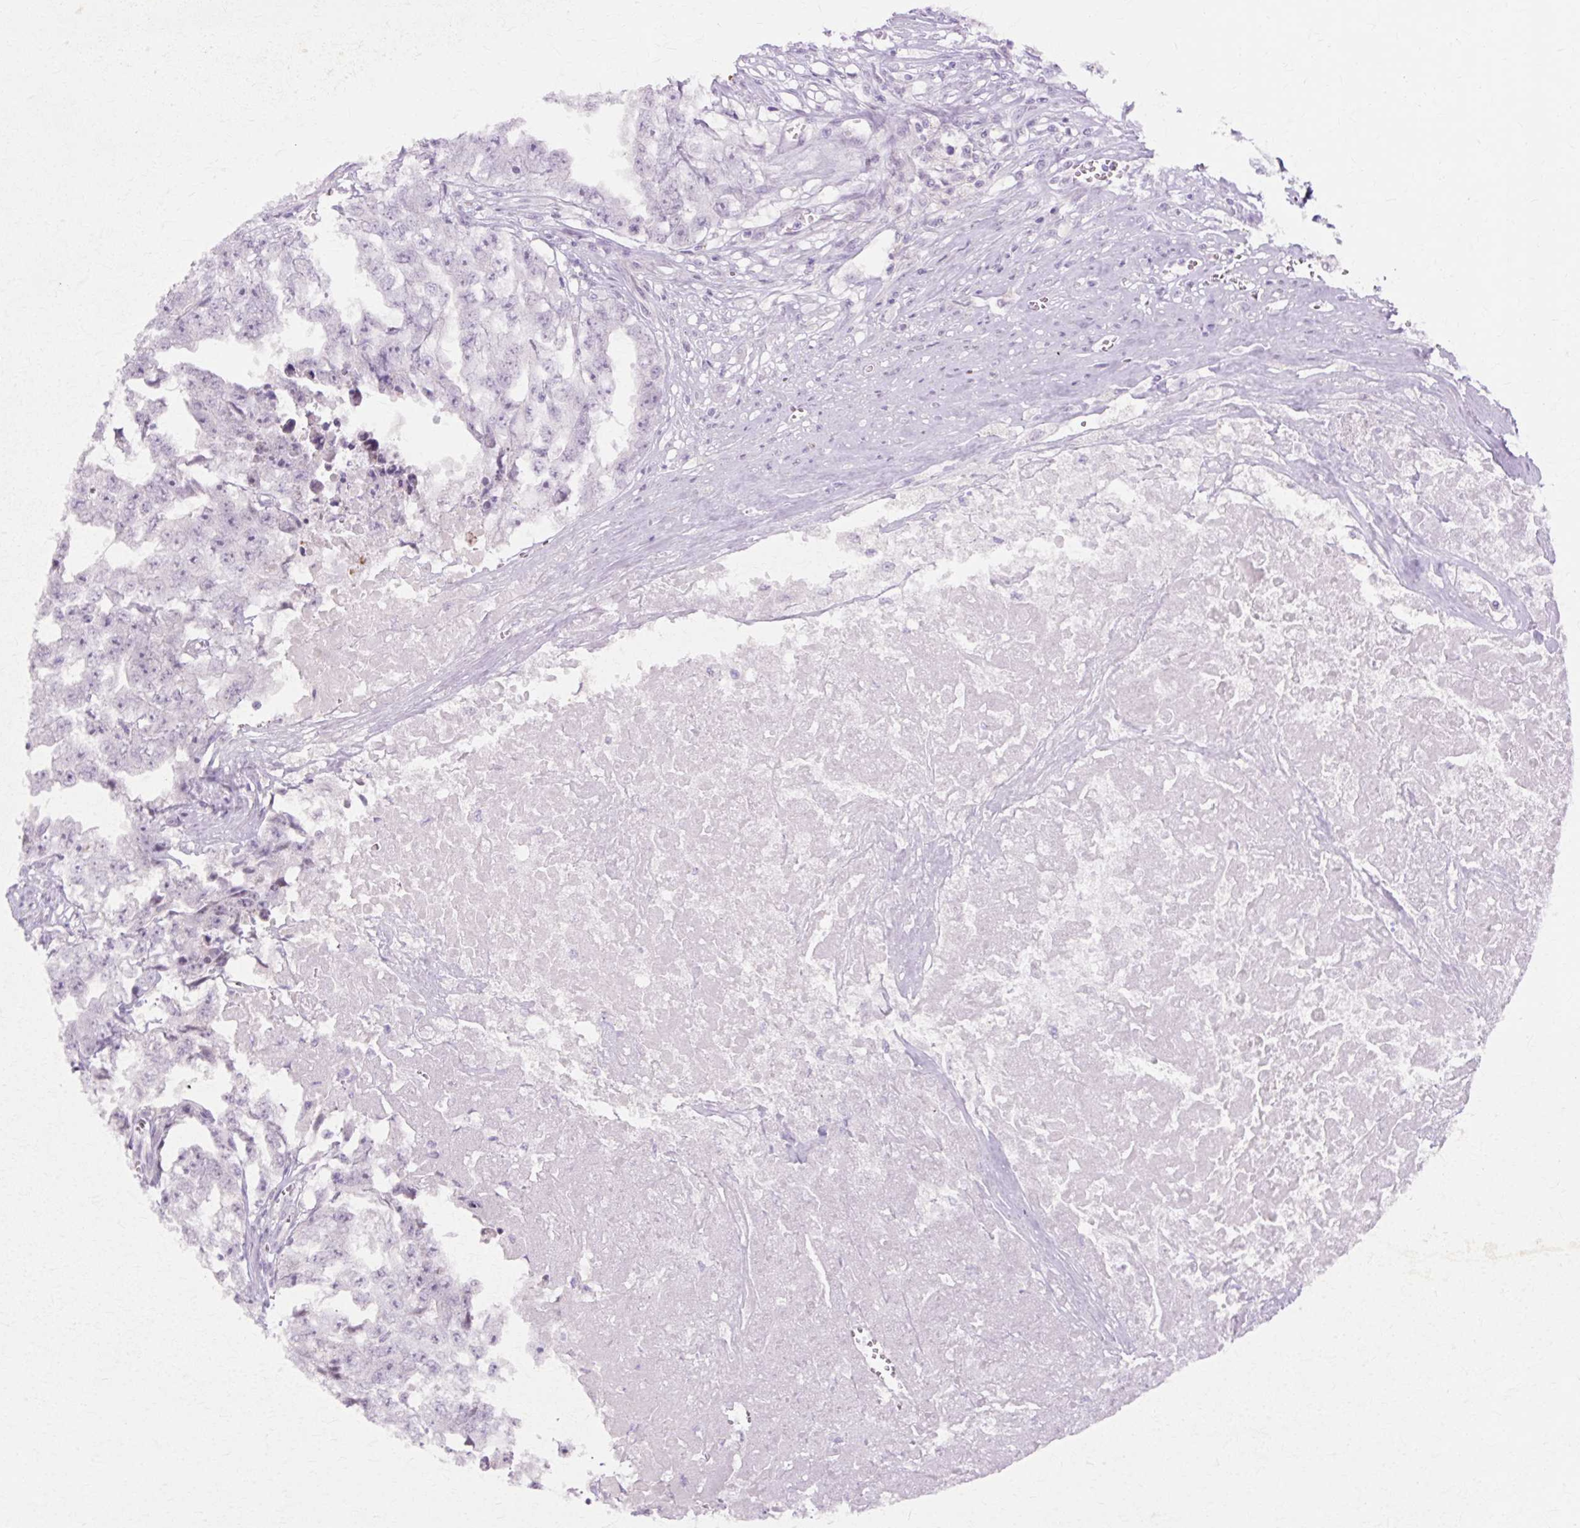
{"staining": {"intensity": "negative", "quantity": "none", "location": "none"}, "tissue": "testis cancer", "cell_type": "Tumor cells", "image_type": "cancer", "snomed": [{"axis": "morphology", "description": "Seminoma, NOS"}, {"axis": "morphology", "description": "Carcinoma, Embryonal, NOS"}, {"axis": "topography", "description": "Testis"}], "caption": "Photomicrograph shows no protein staining in tumor cells of testis cancer tissue. (DAB immunohistochemistry visualized using brightfield microscopy, high magnification).", "gene": "IRX2", "patient": {"sex": "male", "age": 43}}